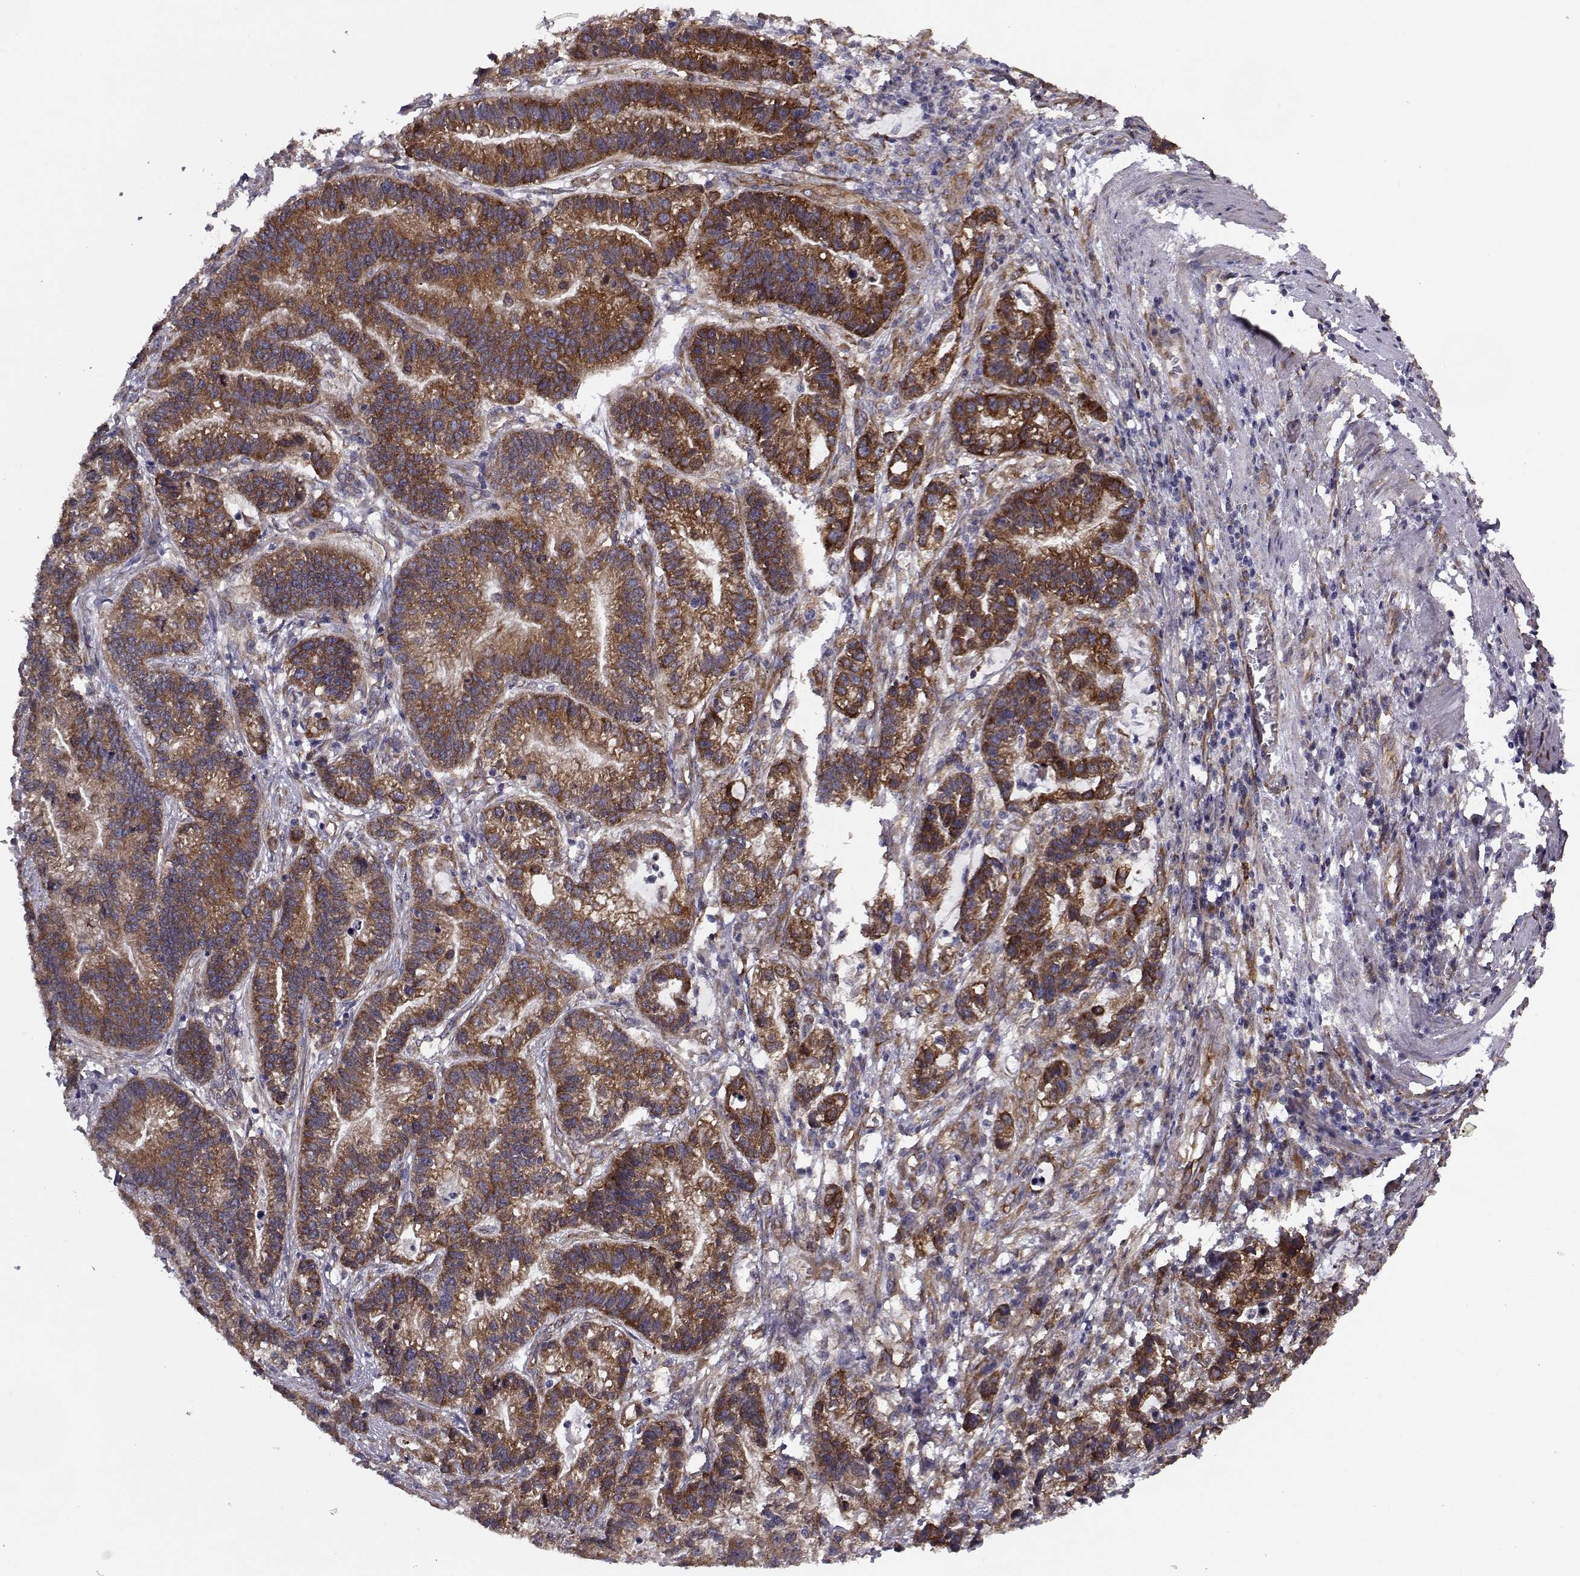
{"staining": {"intensity": "strong", "quantity": ">75%", "location": "cytoplasmic/membranous"}, "tissue": "stomach cancer", "cell_type": "Tumor cells", "image_type": "cancer", "snomed": [{"axis": "morphology", "description": "Adenocarcinoma, NOS"}, {"axis": "topography", "description": "Stomach"}], "caption": "Brown immunohistochemical staining in human adenocarcinoma (stomach) displays strong cytoplasmic/membranous expression in about >75% of tumor cells.", "gene": "TRIP10", "patient": {"sex": "male", "age": 83}}